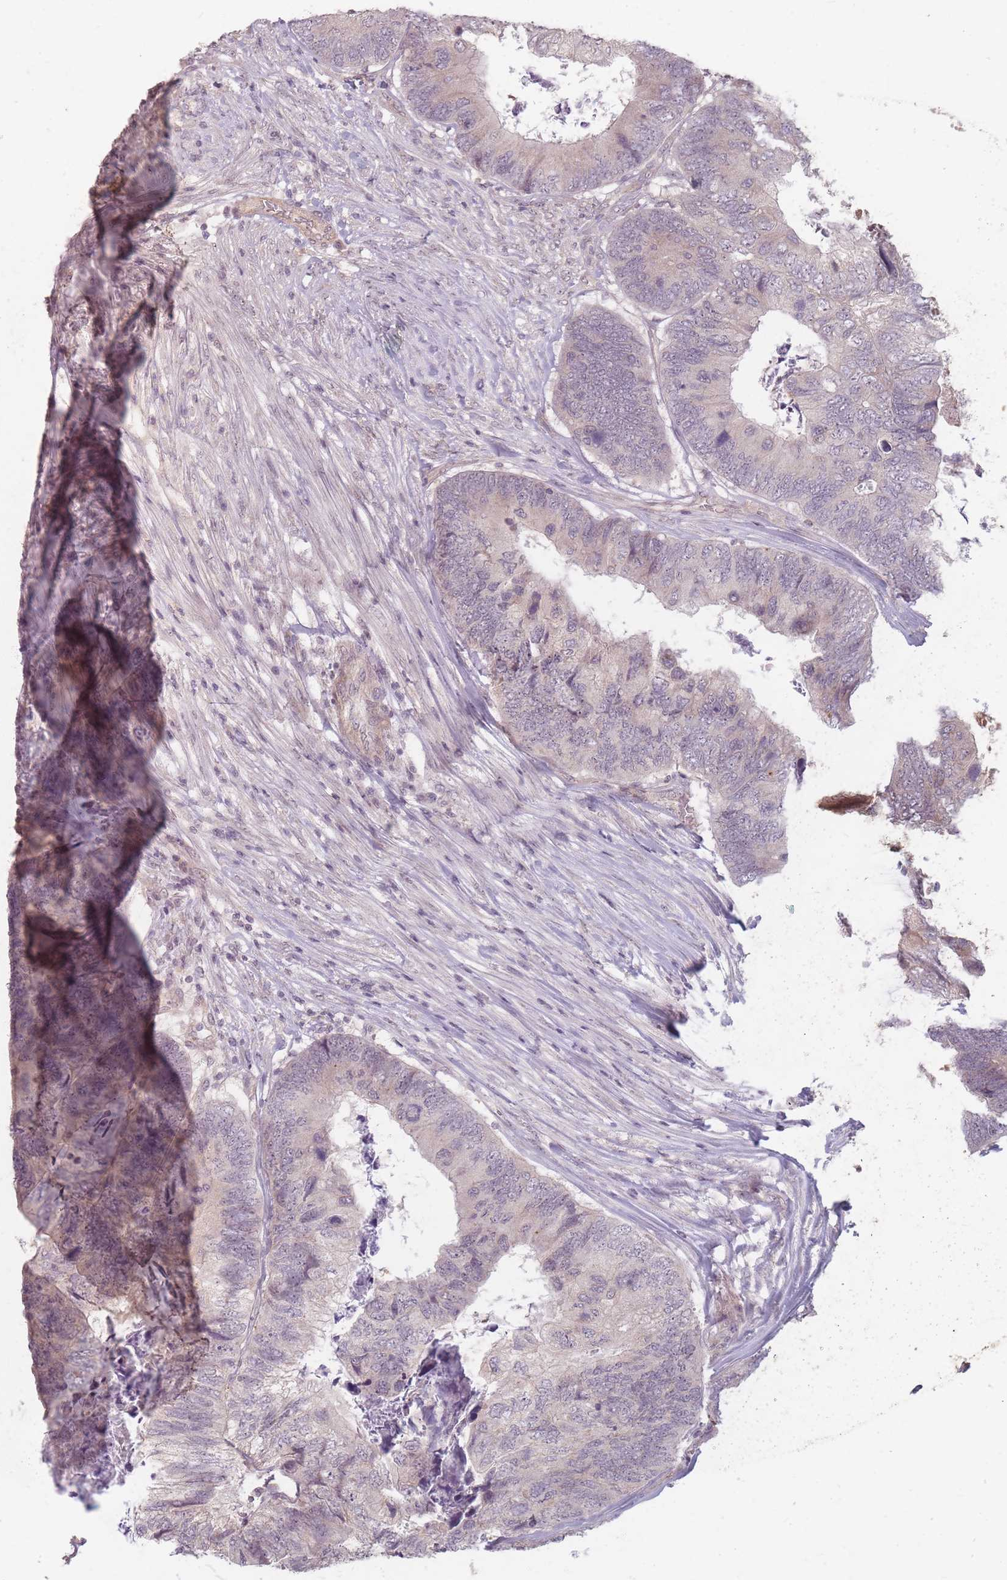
{"staining": {"intensity": "weak", "quantity": "25%-75%", "location": "cytoplasmic/membranous"}, "tissue": "colorectal cancer", "cell_type": "Tumor cells", "image_type": "cancer", "snomed": [{"axis": "morphology", "description": "Adenocarcinoma, NOS"}, {"axis": "topography", "description": "Colon"}], "caption": "Colorectal cancer (adenocarcinoma) stained with immunohistochemistry (IHC) reveals weak cytoplasmic/membranous staining in about 25%-75% of tumor cells.", "gene": "GABRA6", "patient": {"sex": "female", "age": 67}}